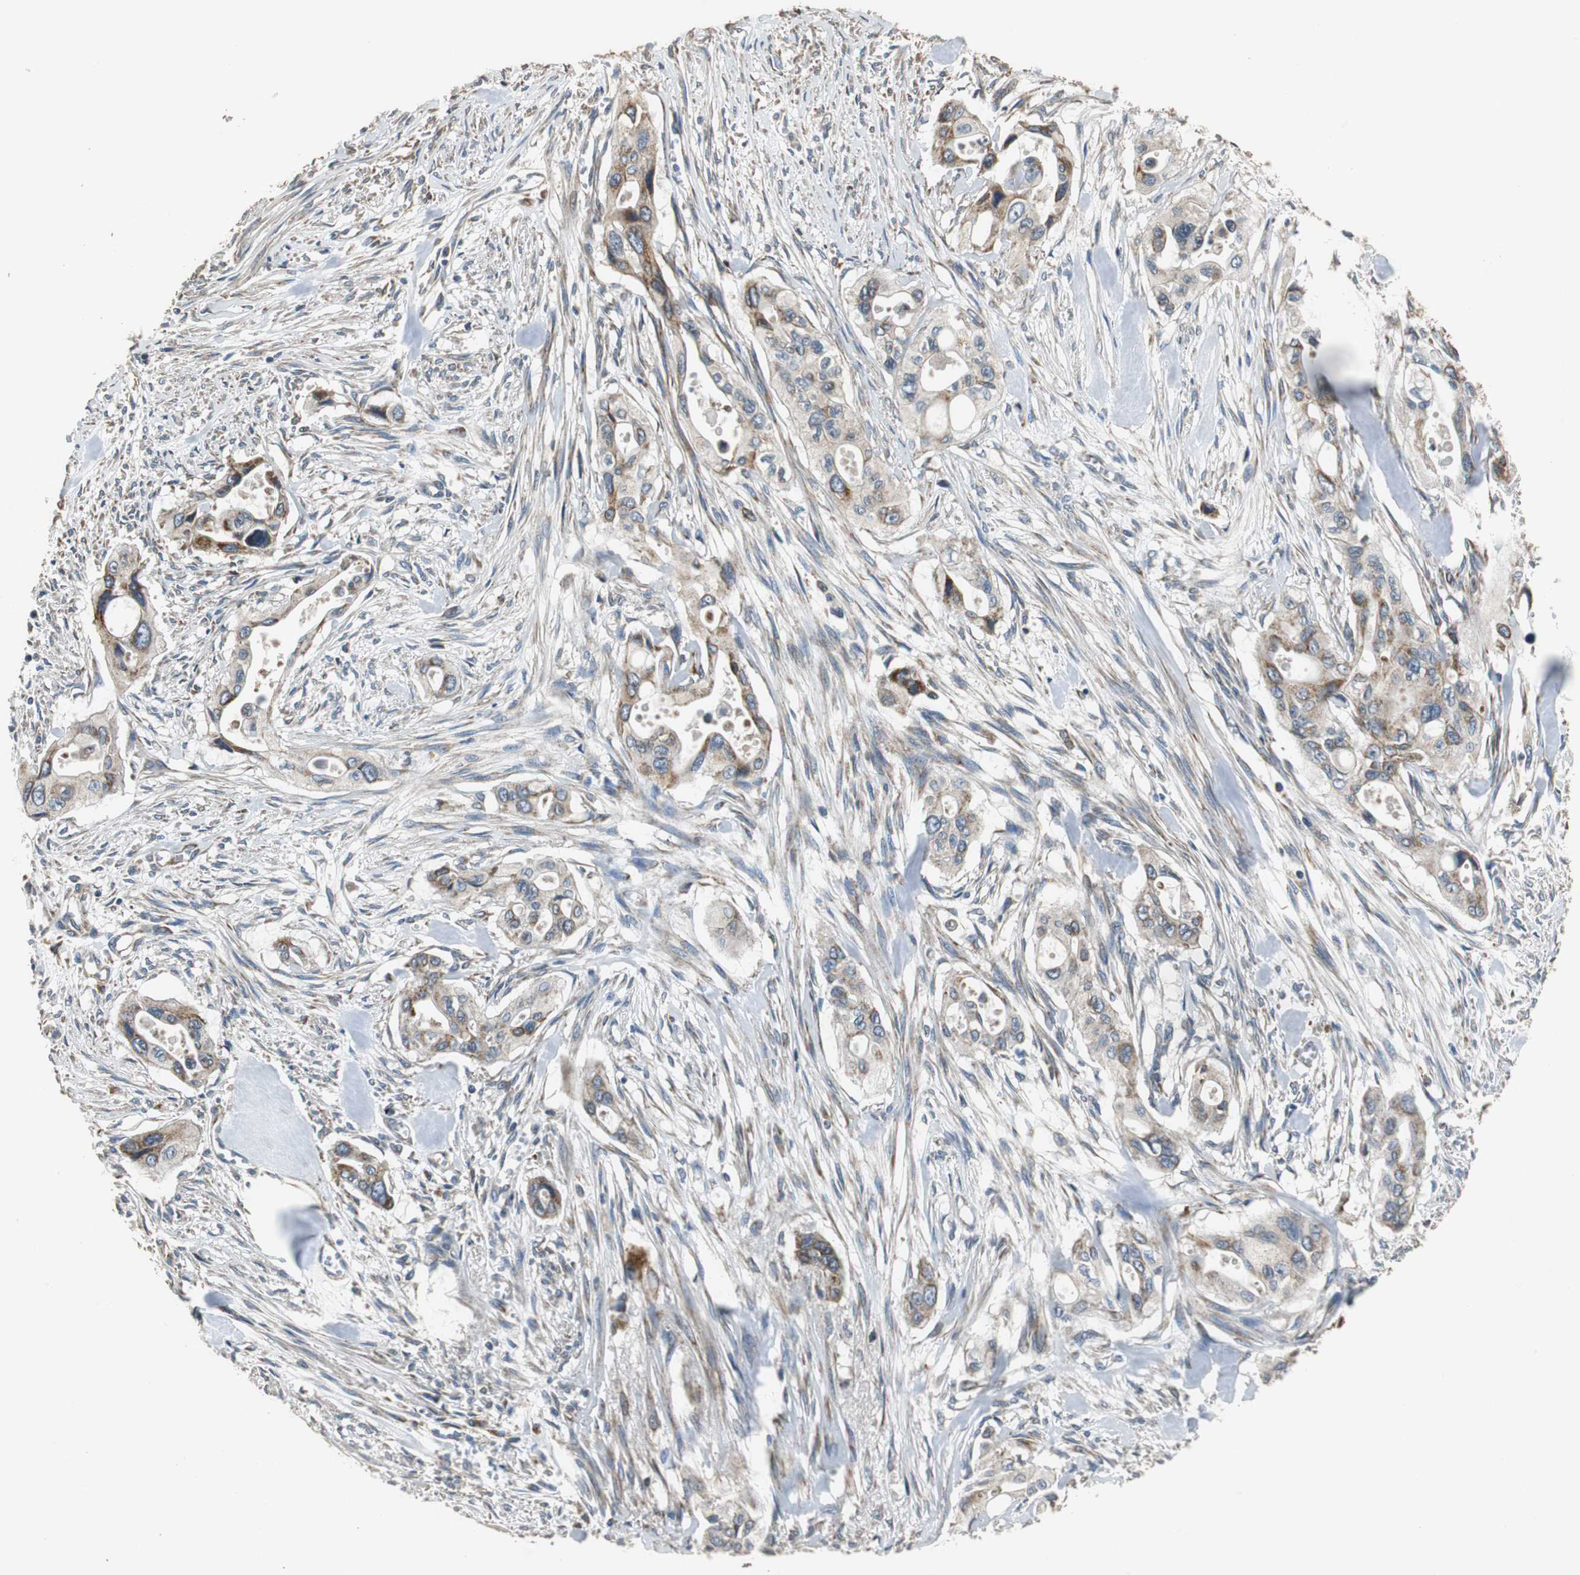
{"staining": {"intensity": "moderate", "quantity": "25%-75%", "location": "cytoplasmic/membranous"}, "tissue": "pancreatic cancer", "cell_type": "Tumor cells", "image_type": "cancer", "snomed": [{"axis": "morphology", "description": "Adenocarcinoma, NOS"}, {"axis": "topography", "description": "Pancreas"}], "caption": "The immunohistochemical stain highlights moderate cytoplasmic/membranous staining in tumor cells of adenocarcinoma (pancreatic) tissue.", "gene": "HMGCL", "patient": {"sex": "male", "age": 77}}